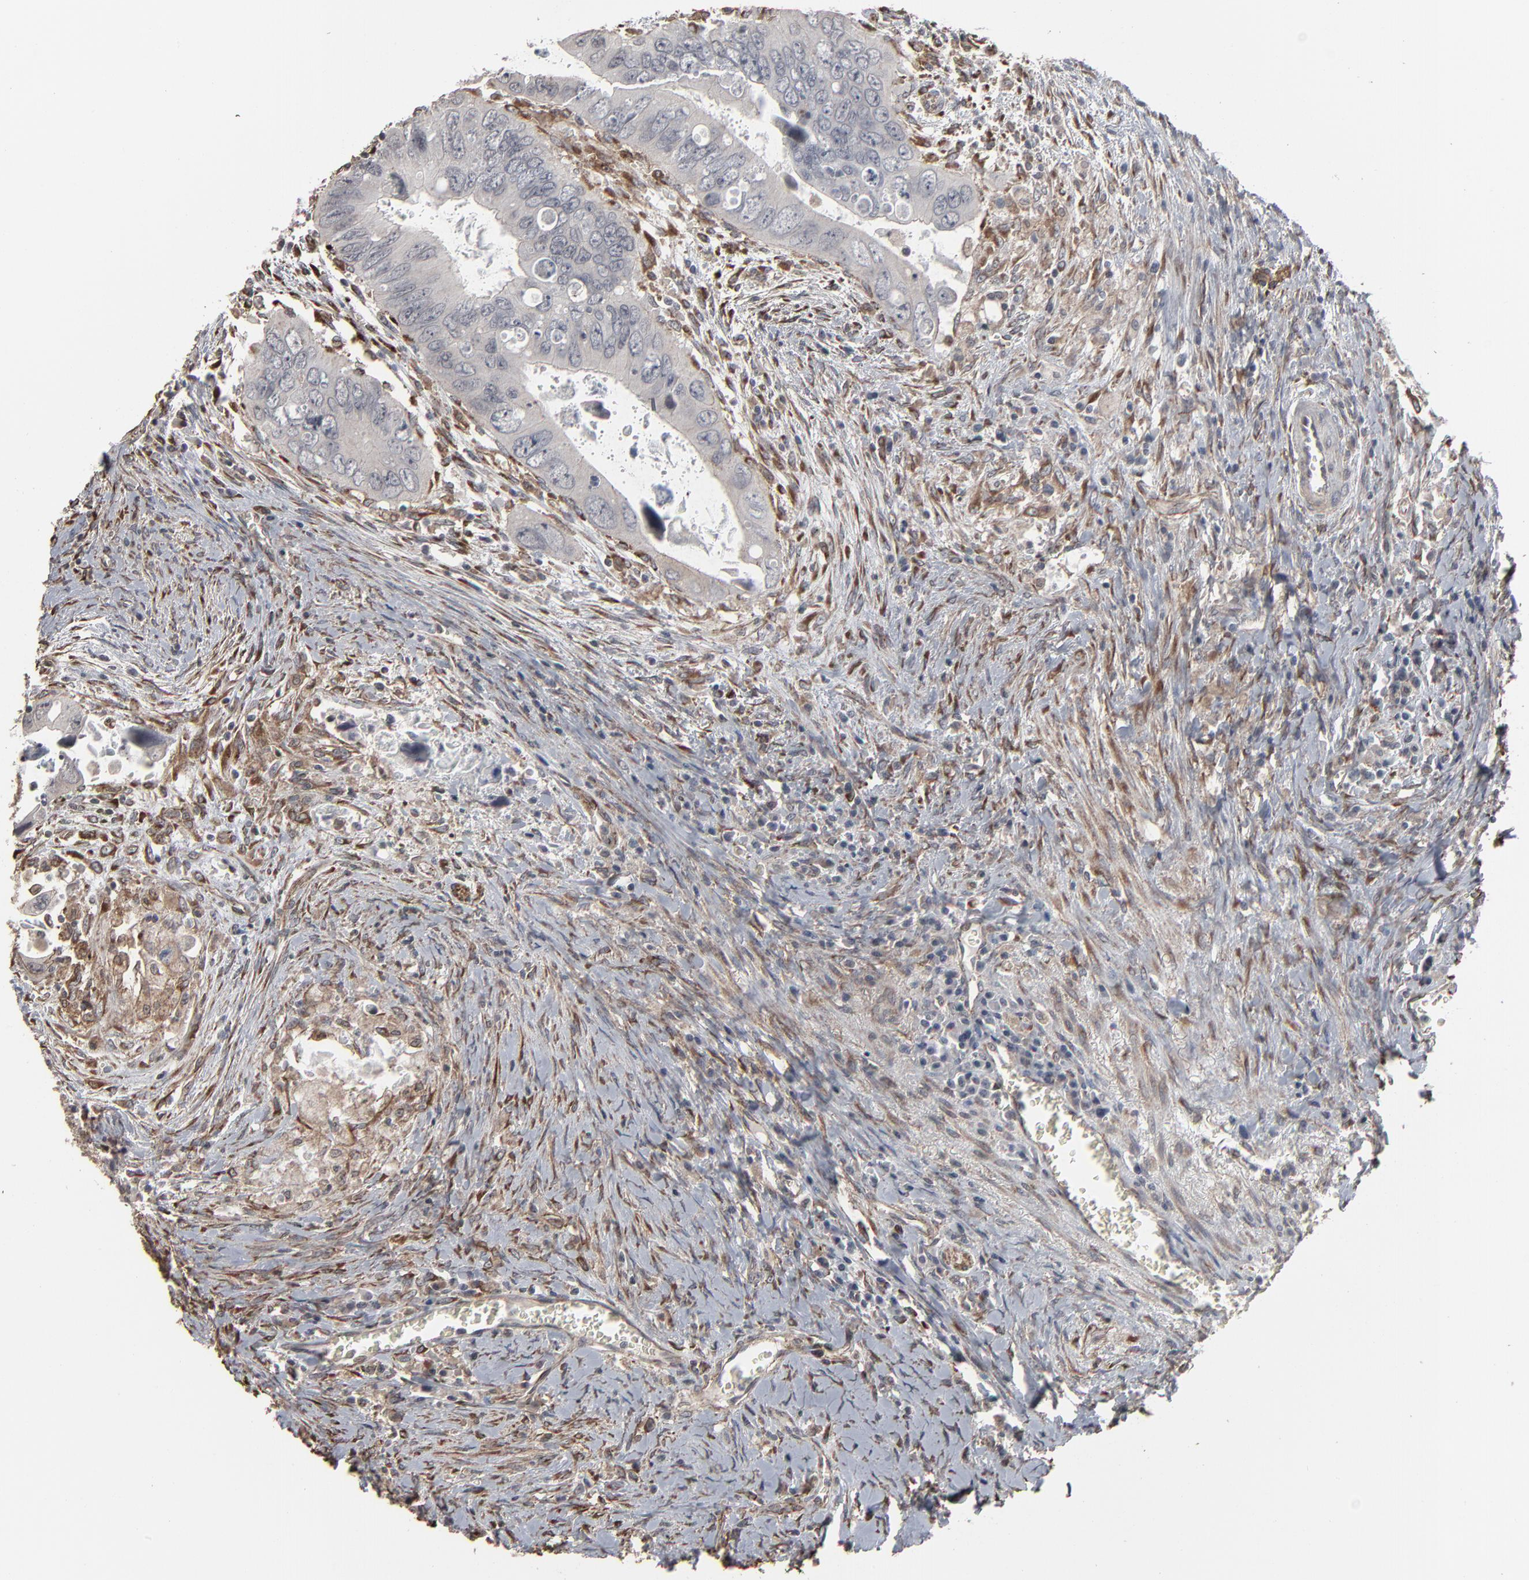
{"staining": {"intensity": "negative", "quantity": "none", "location": "none"}, "tissue": "colorectal cancer", "cell_type": "Tumor cells", "image_type": "cancer", "snomed": [{"axis": "morphology", "description": "Adenocarcinoma, NOS"}, {"axis": "topography", "description": "Rectum"}], "caption": "Immunohistochemical staining of colorectal cancer (adenocarcinoma) demonstrates no significant expression in tumor cells.", "gene": "CTNND1", "patient": {"sex": "male", "age": 70}}